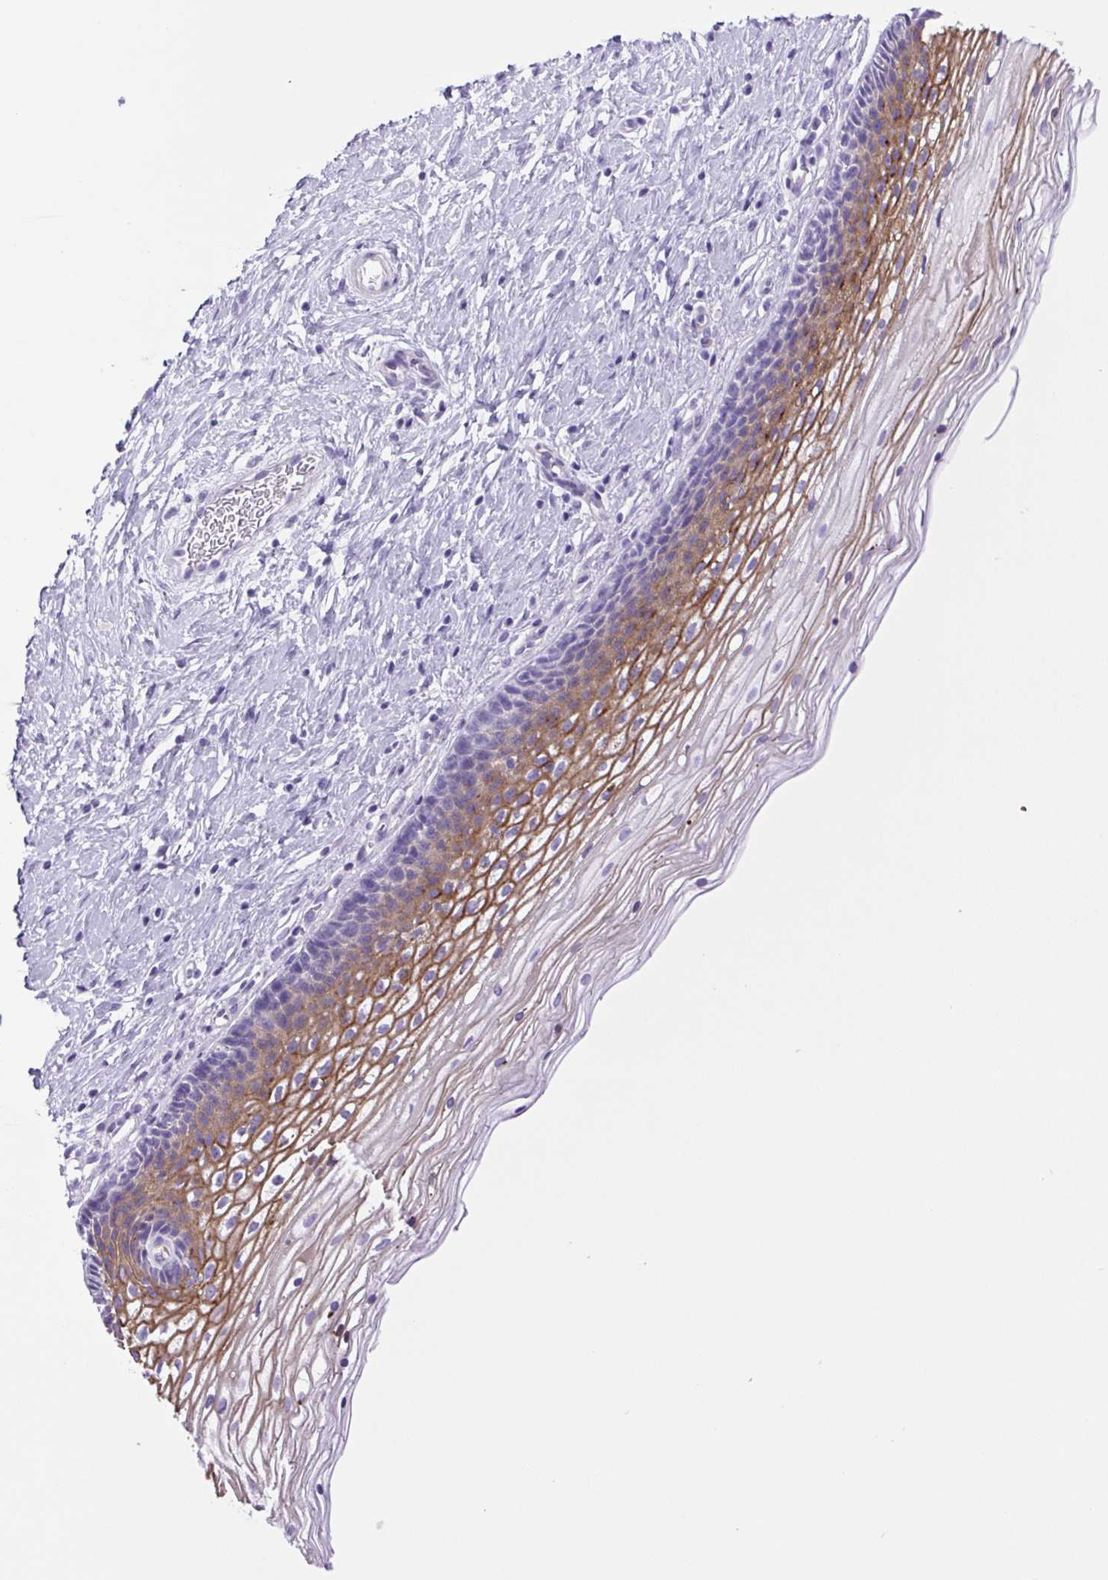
{"staining": {"intensity": "negative", "quantity": "none", "location": "none"}, "tissue": "cervix", "cell_type": "Glandular cells", "image_type": "normal", "snomed": [{"axis": "morphology", "description": "Normal tissue, NOS"}, {"axis": "topography", "description": "Cervix"}], "caption": "Immunohistochemistry of normal cervix exhibits no expression in glandular cells.", "gene": "CDSN", "patient": {"sex": "female", "age": 34}}